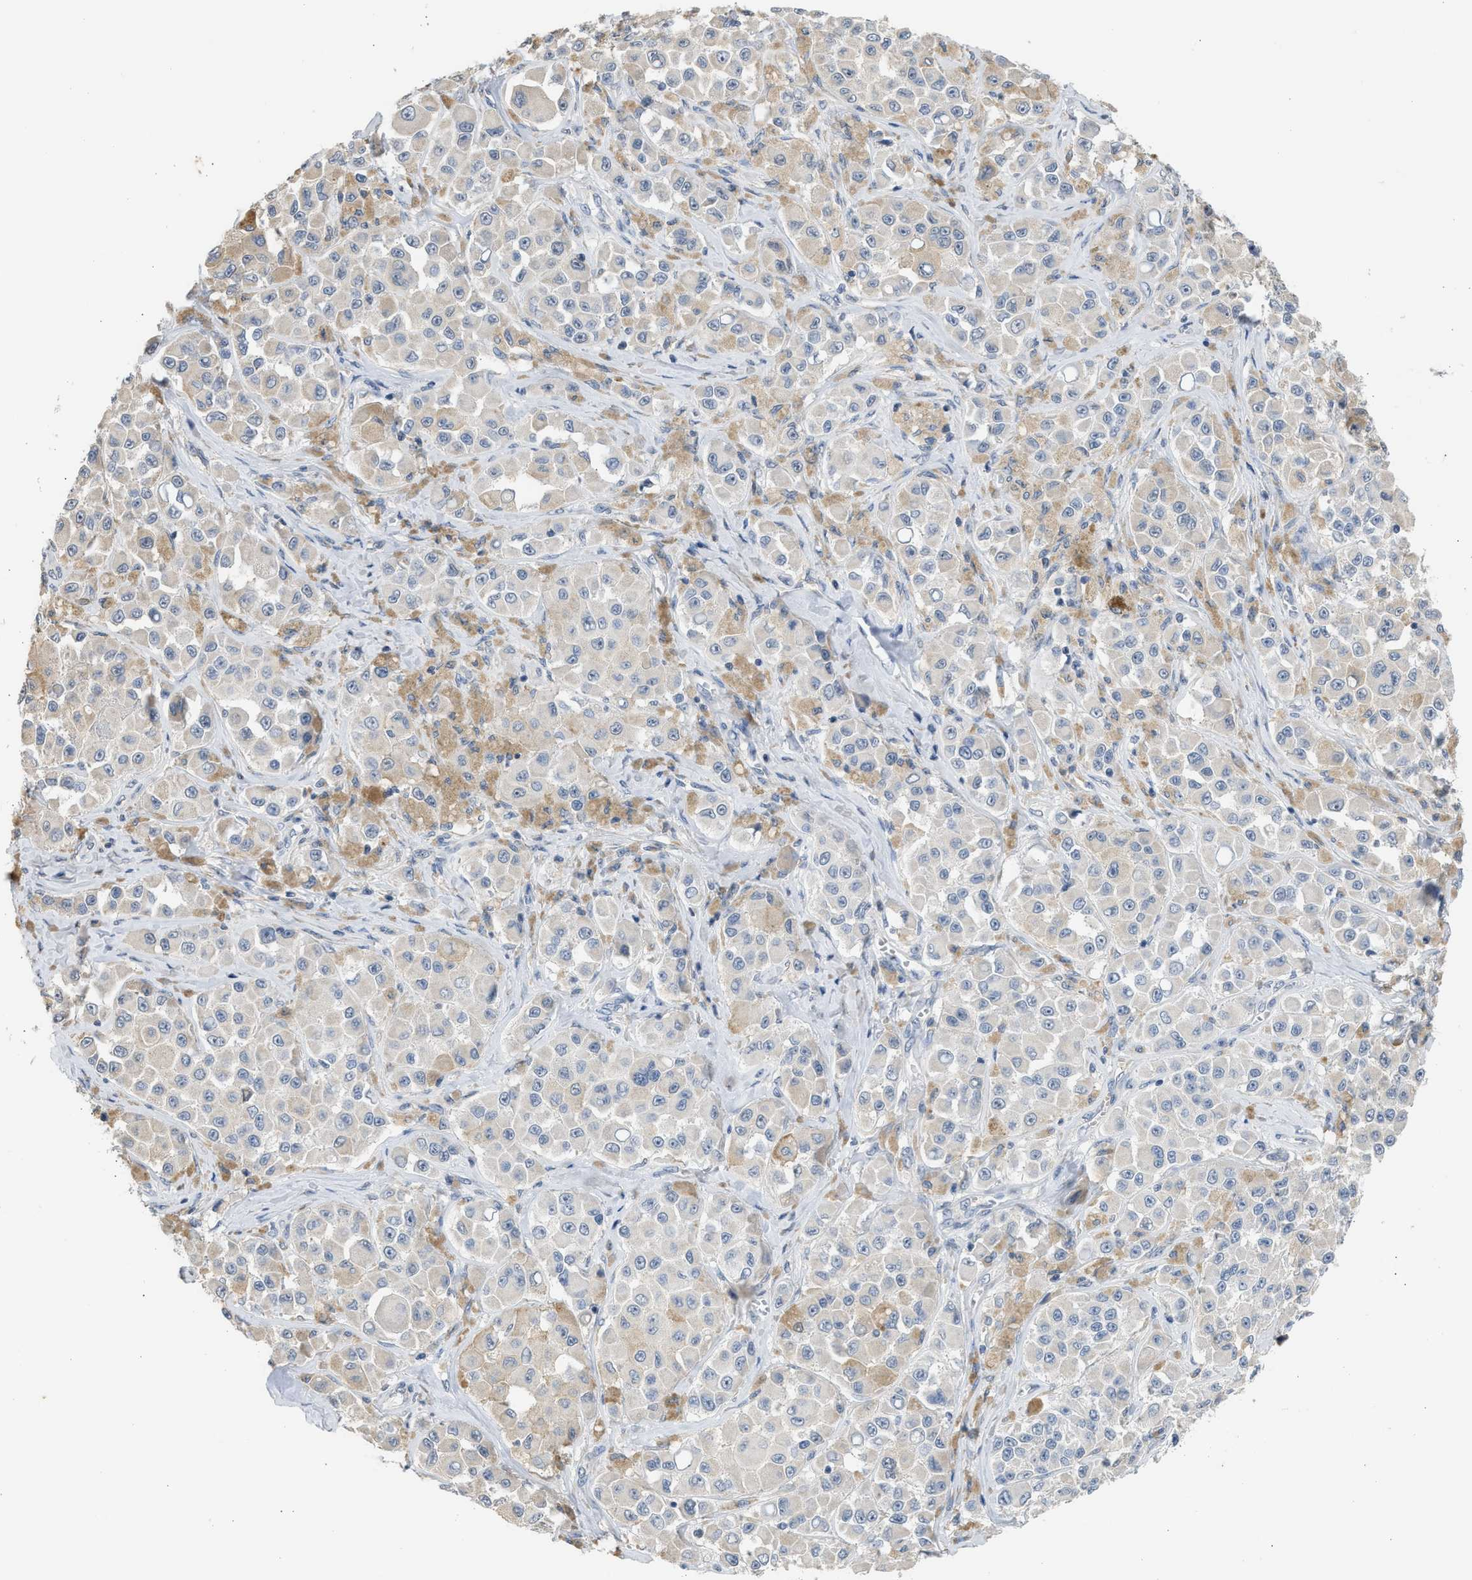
{"staining": {"intensity": "weak", "quantity": "<25%", "location": "cytoplasmic/membranous"}, "tissue": "melanoma", "cell_type": "Tumor cells", "image_type": "cancer", "snomed": [{"axis": "morphology", "description": "Malignant melanoma, NOS"}, {"axis": "topography", "description": "Skin"}], "caption": "Human melanoma stained for a protein using IHC shows no positivity in tumor cells.", "gene": "SULT2A1", "patient": {"sex": "male", "age": 84}}